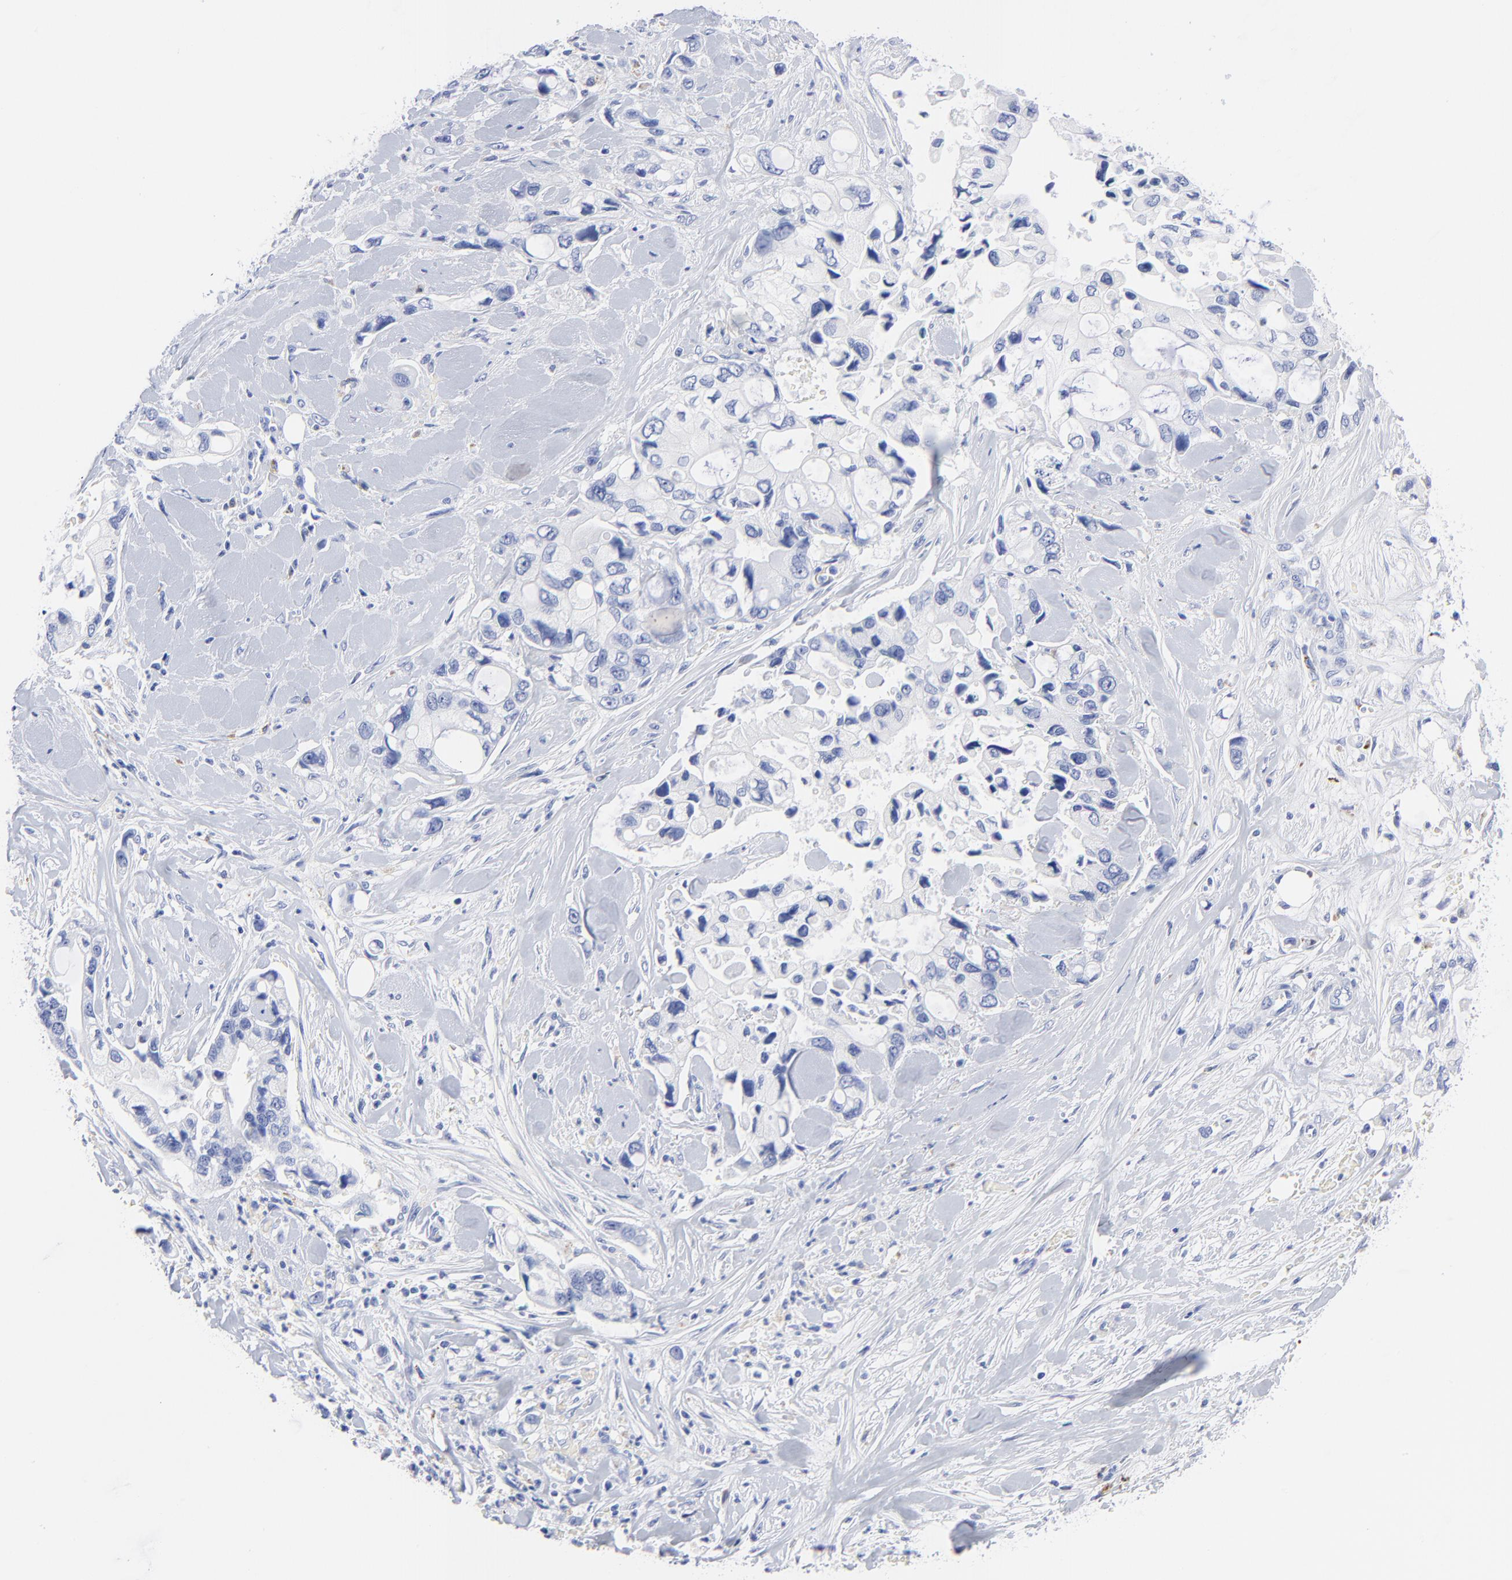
{"staining": {"intensity": "negative", "quantity": "none", "location": "none"}, "tissue": "pancreatic cancer", "cell_type": "Tumor cells", "image_type": "cancer", "snomed": [{"axis": "morphology", "description": "Adenocarcinoma, NOS"}, {"axis": "topography", "description": "Pancreas"}], "caption": "Immunohistochemistry micrograph of pancreatic adenocarcinoma stained for a protein (brown), which shows no staining in tumor cells. (Immunohistochemistry (ihc), brightfield microscopy, high magnification).", "gene": "CPVL", "patient": {"sex": "male", "age": 70}}